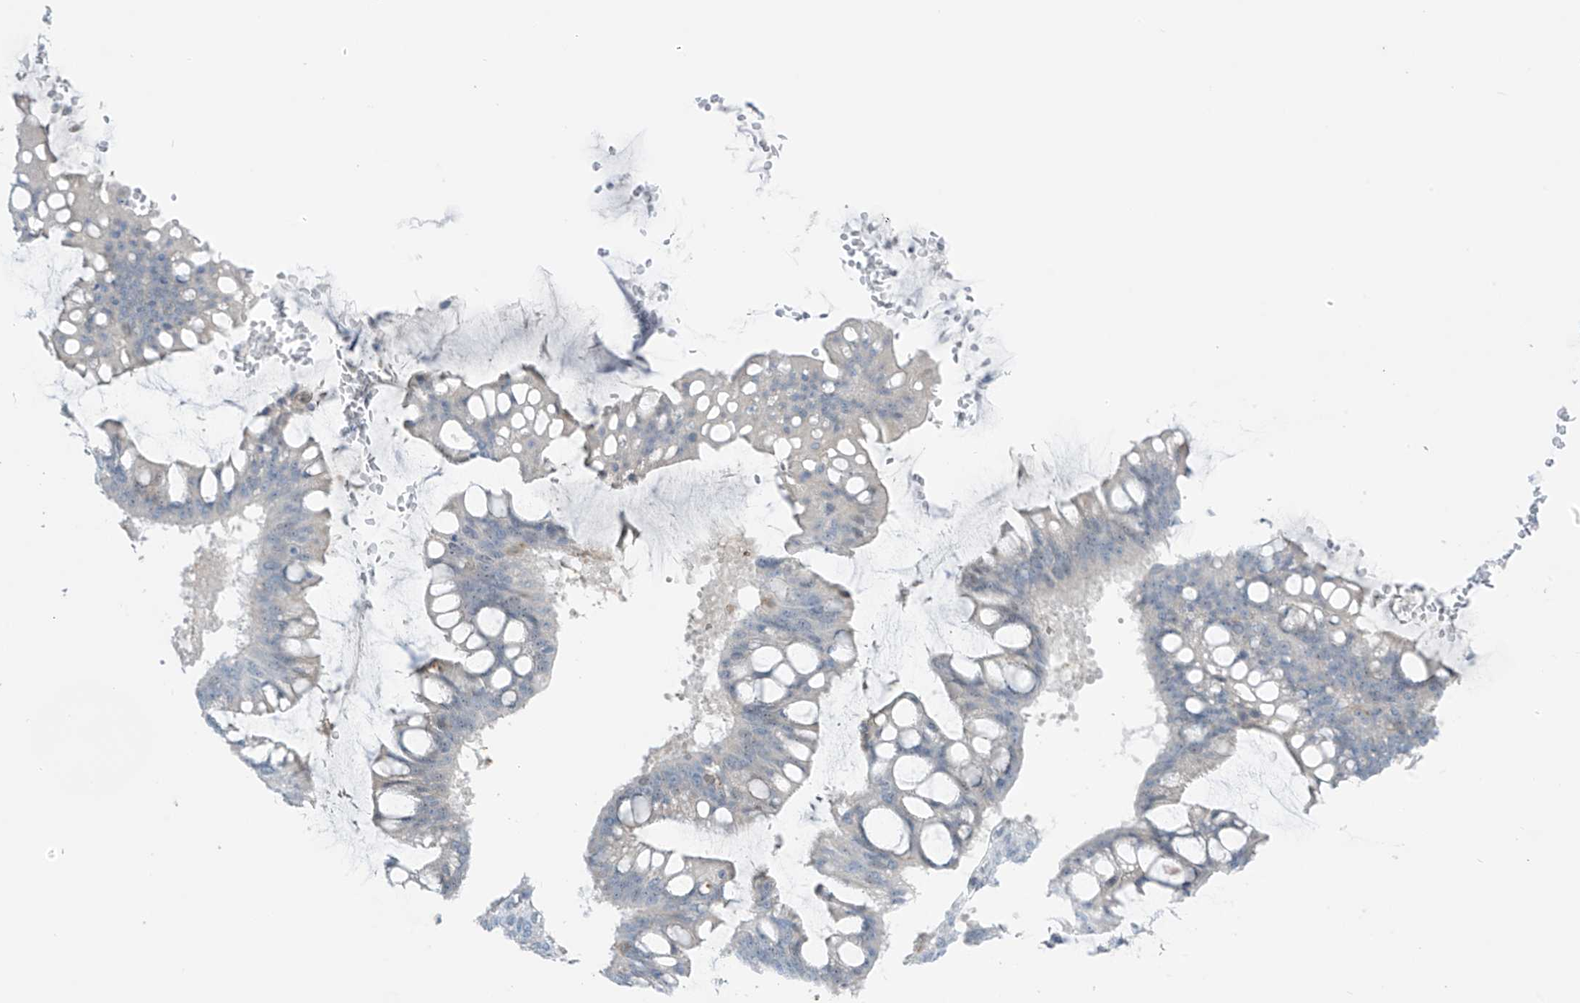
{"staining": {"intensity": "negative", "quantity": "none", "location": "none"}, "tissue": "ovarian cancer", "cell_type": "Tumor cells", "image_type": "cancer", "snomed": [{"axis": "morphology", "description": "Cystadenocarcinoma, mucinous, NOS"}, {"axis": "topography", "description": "Ovary"}], "caption": "Immunohistochemistry of human mucinous cystadenocarcinoma (ovarian) exhibits no expression in tumor cells.", "gene": "ASPRV1", "patient": {"sex": "female", "age": 73}}